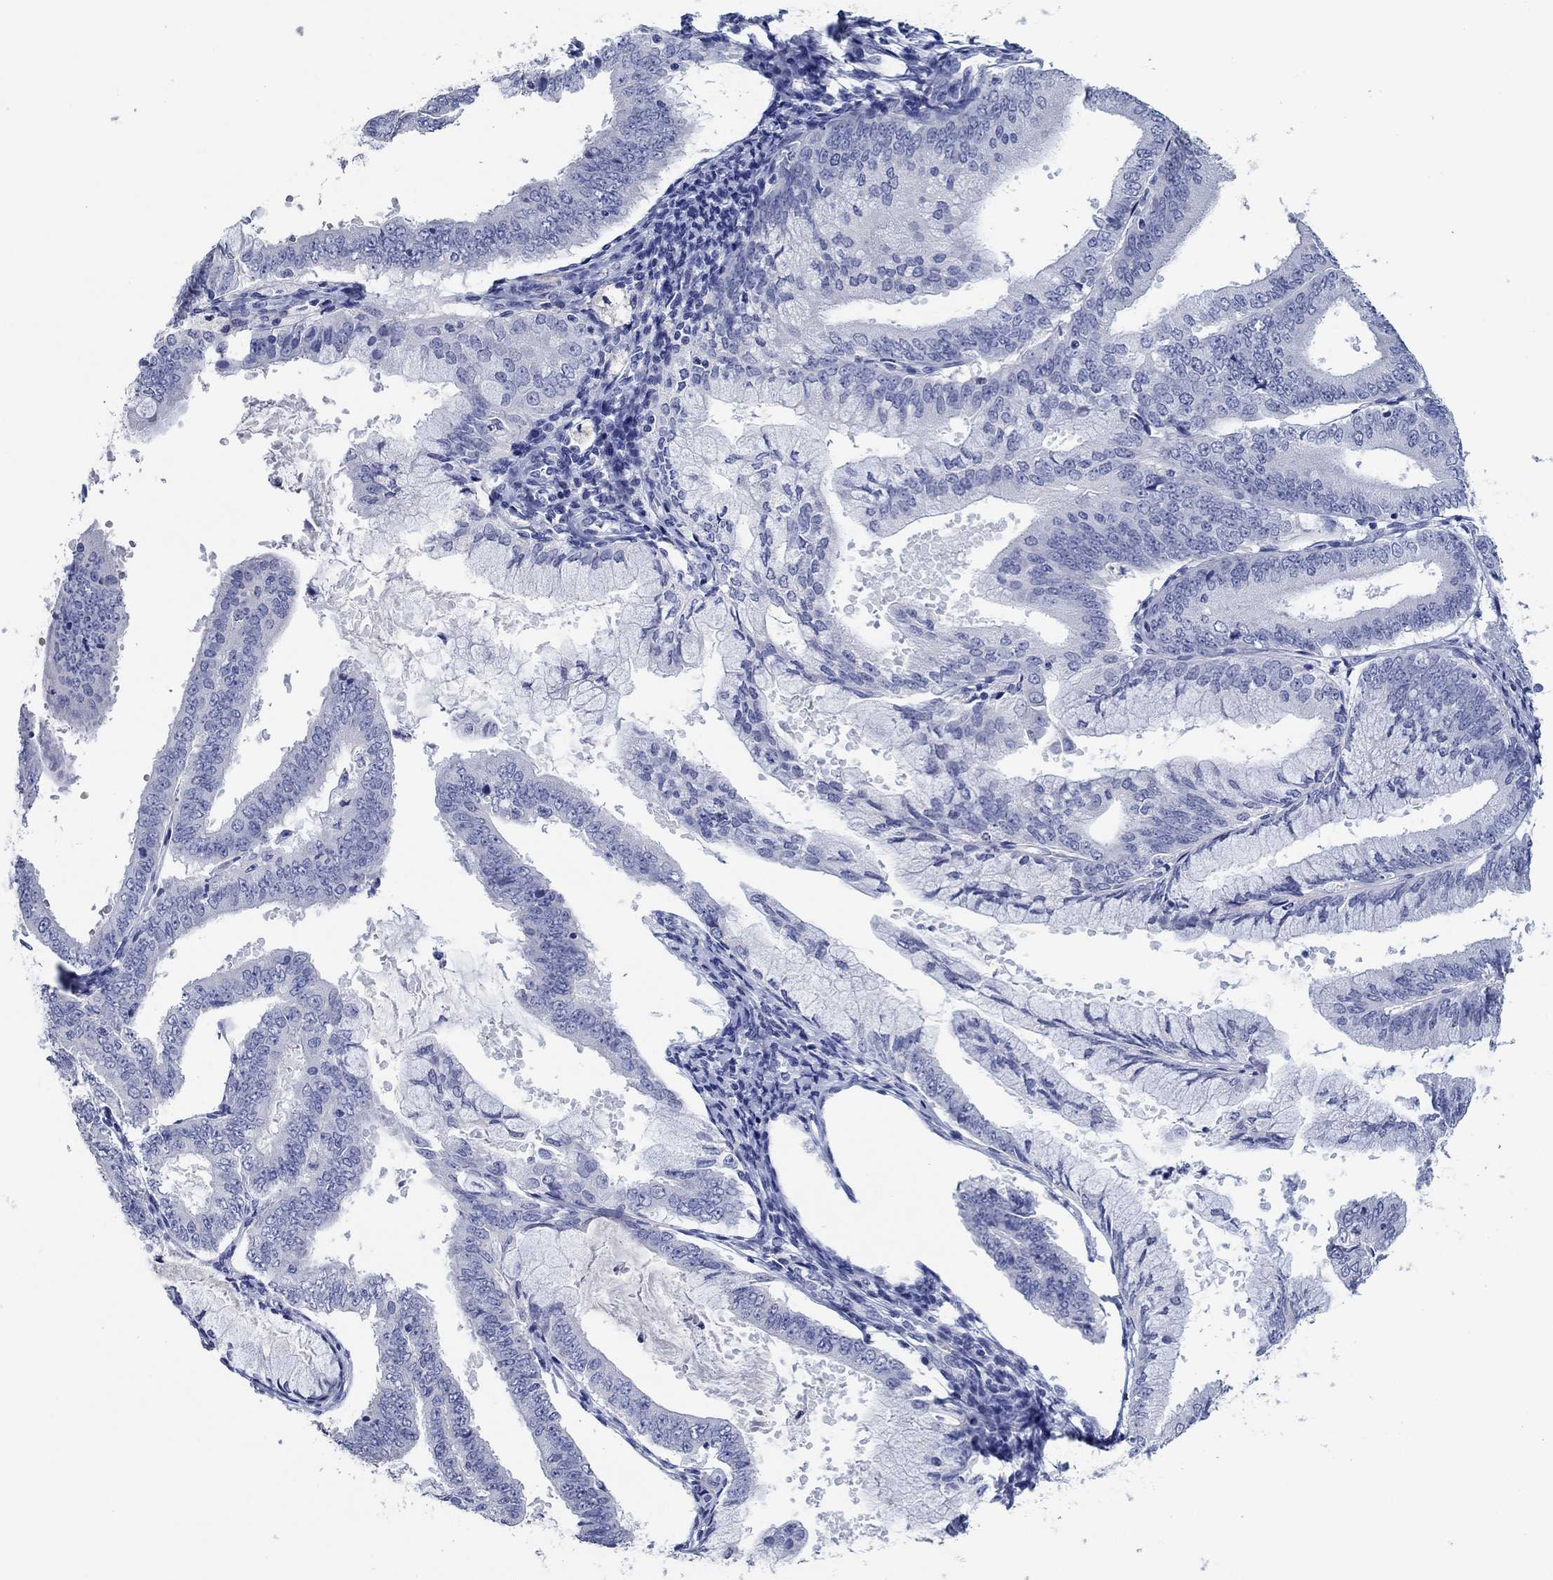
{"staining": {"intensity": "negative", "quantity": "none", "location": "none"}, "tissue": "endometrial cancer", "cell_type": "Tumor cells", "image_type": "cancer", "snomed": [{"axis": "morphology", "description": "Adenocarcinoma, NOS"}, {"axis": "topography", "description": "Endometrium"}], "caption": "This histopathology image is of endometrial cancer stained with IHC to label a protein in brown with the nuclei are counter-stained blue. There is no expression in tumor cells.", "gene": "POU5F1", "patient": {"sex": "female", "age": 63}}